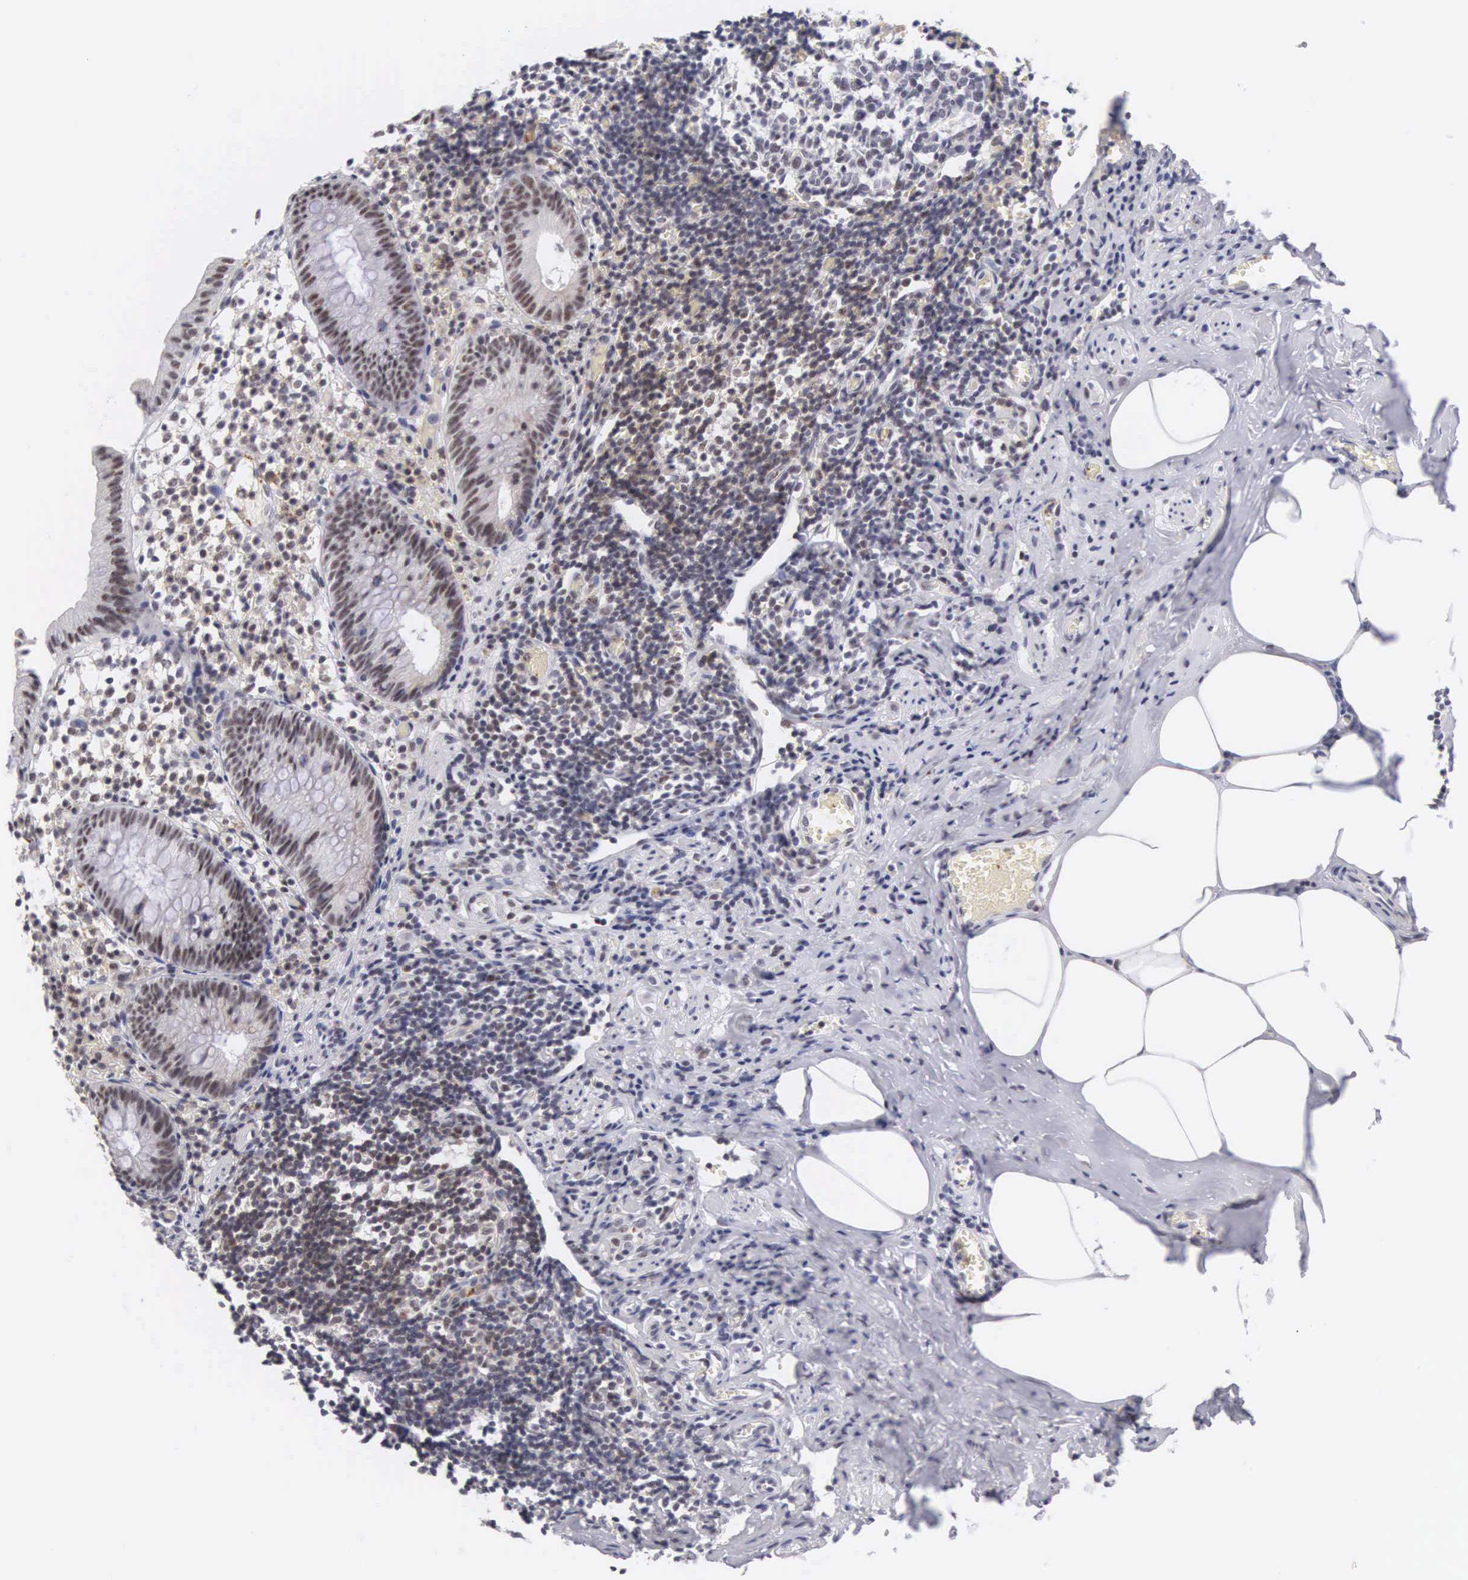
{"staining": {"intensity": "weak", "quantity": "25%-75%", "location": "nuclear"}, "tissue": "appendix", "cell_type": "Glandular cells", "image_type": "normal", "snomed": [{"axis": "morphology", "description": "Normal tissue, NOS"}, {"axis": "topography", "description": "Appendix"}], "caption": "Brown immunohistochemical staining in unremarkable human appendix reveals weak nuclear staining in about 25%-75% of glandular cells.", "gene": "FAM47A", "patient": {"sex": "male", "age": 25}}